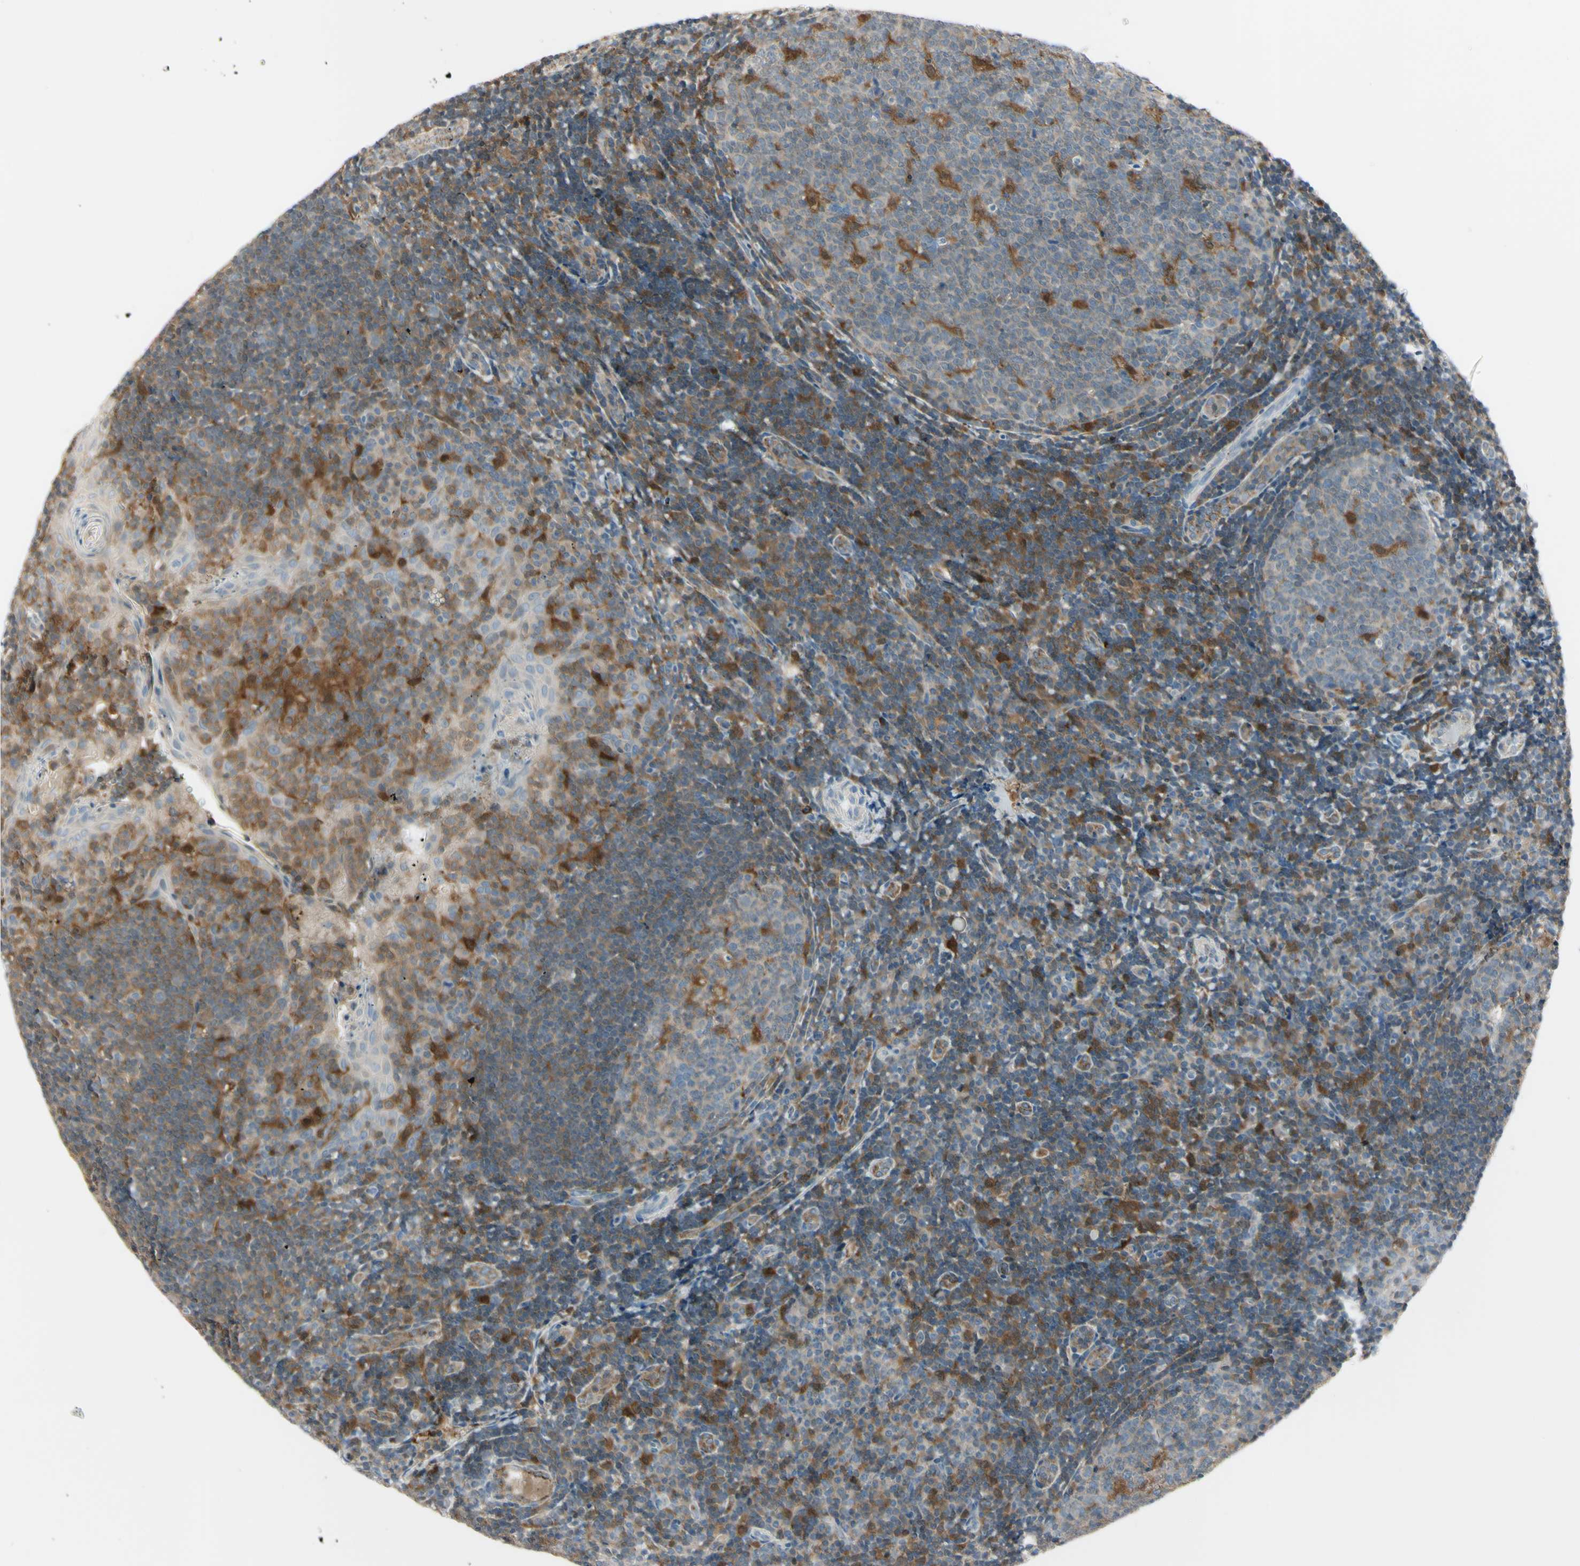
{"staining": {"intensity": "strong", "quantity": "<25%", "location": "cytoplasmic/membranous"}, "tissue": "tonsil", "cell_type": "Germinal center cells", "image_type": "normal", "snomed": [{"axis": "morphology", "description": "Normal tissue, NOS"}, {"axis": "topography", "description": "Tonsil"}], "caption": "Tonsil stained with DAB (3,3'-diaminobenzidine) IHC exhibits medium levels of strong cytoplasmic/membranous staining in about <25% of germinal center cells.", "gene": "CYRIB", "patient": {"sex": "female", "age": 40}}